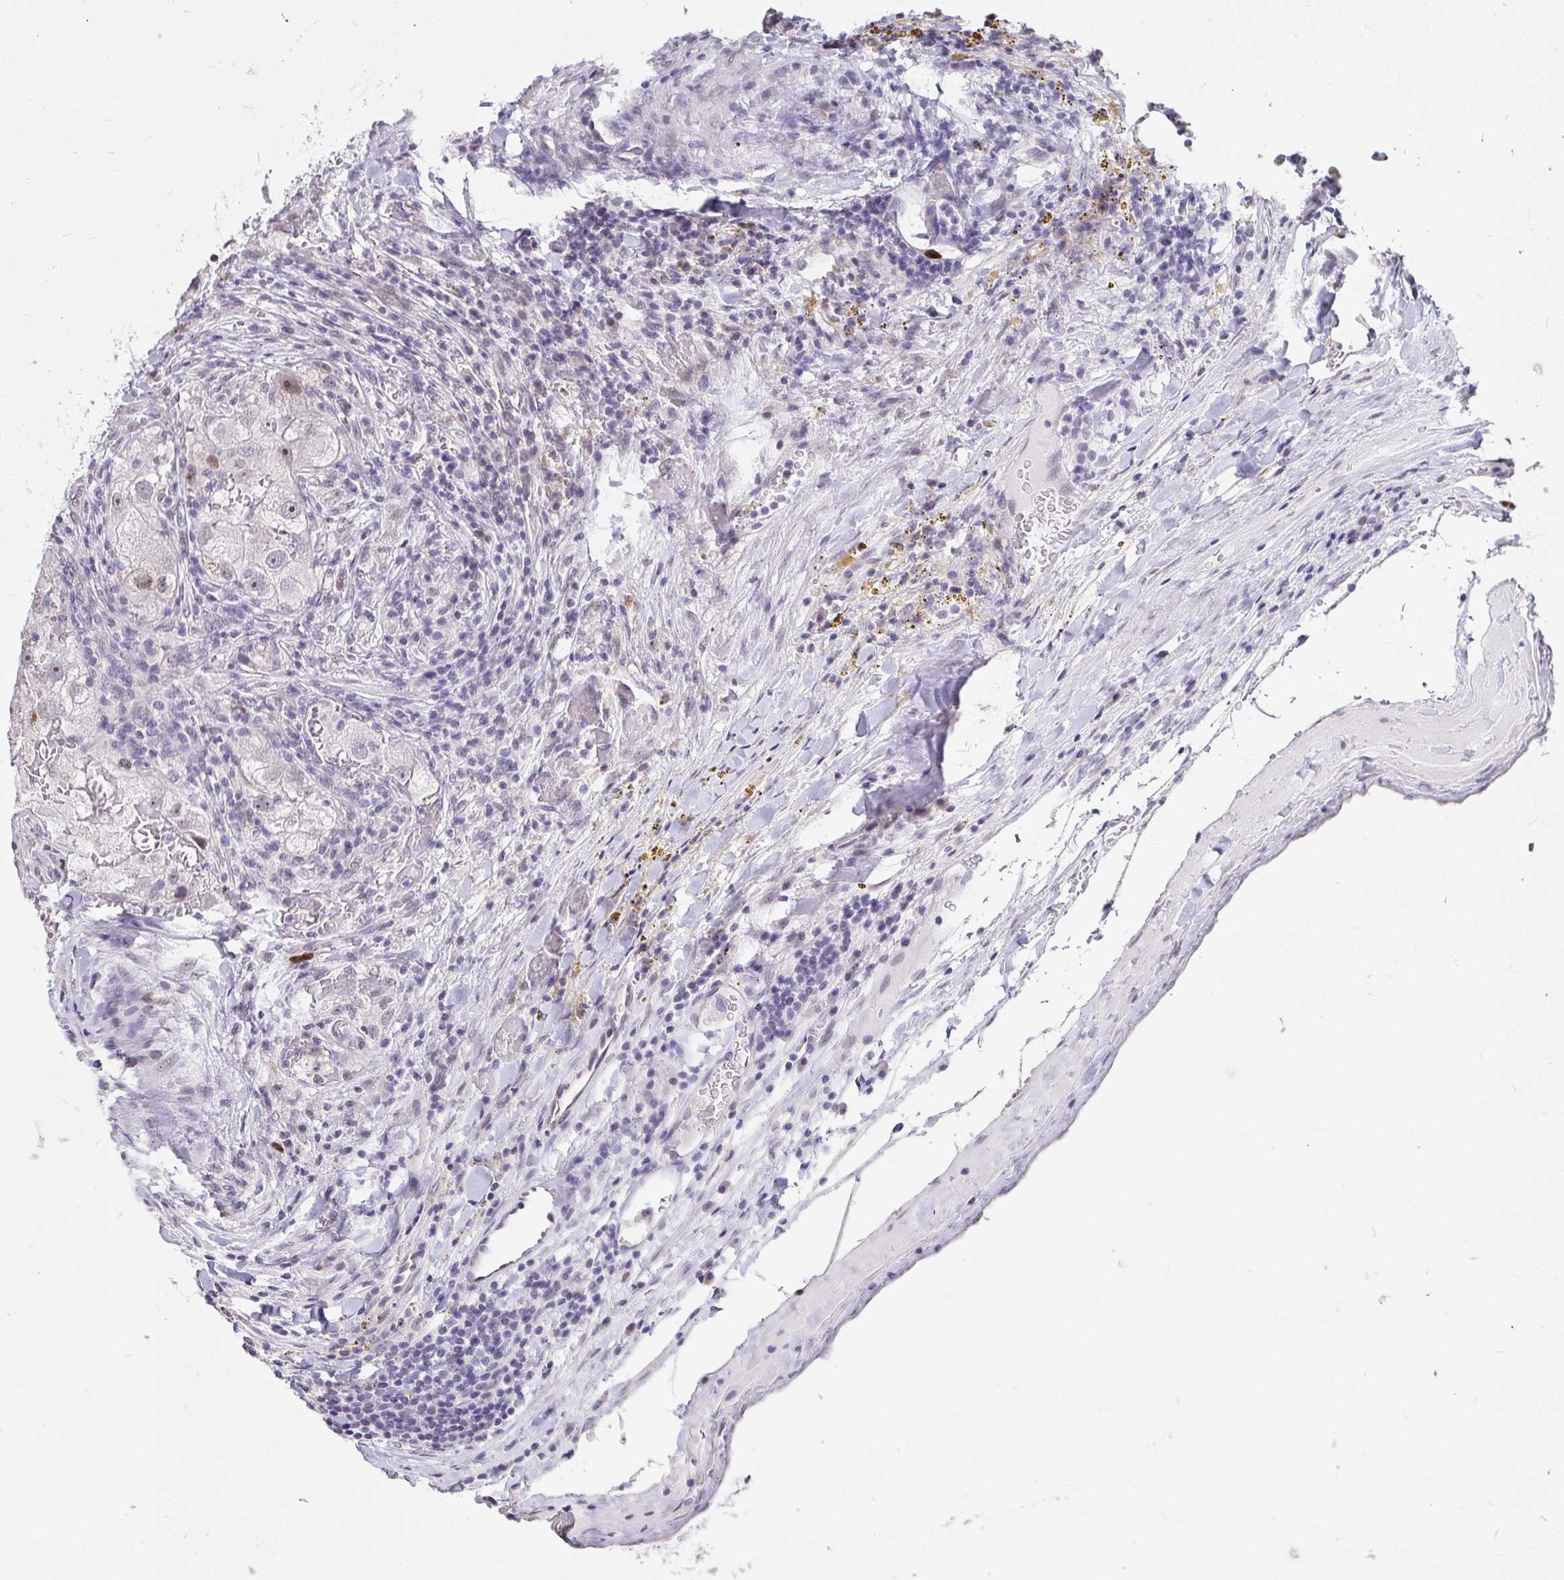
{"staining": {"intensity": "moderate", "quantity": "<25%", "location": "nuclear"}, "tissue": "renal cancer", "cell_type": "Tumor cells", "image_type": "cancer", "snomed": [{"axis": "morphology", "description": "Adenocarcinoma, NOS"}, {"axis": "topography", "description": "Kidney"}], "caption": "Renal cancer (adenocarcinoma) tissue shows moderate nuclear staining in approximately <25% of tumor cells, visualized by immunohistochemistry.", "gene": "ANLN", "patient": {"sex": "male", "age": 63}}